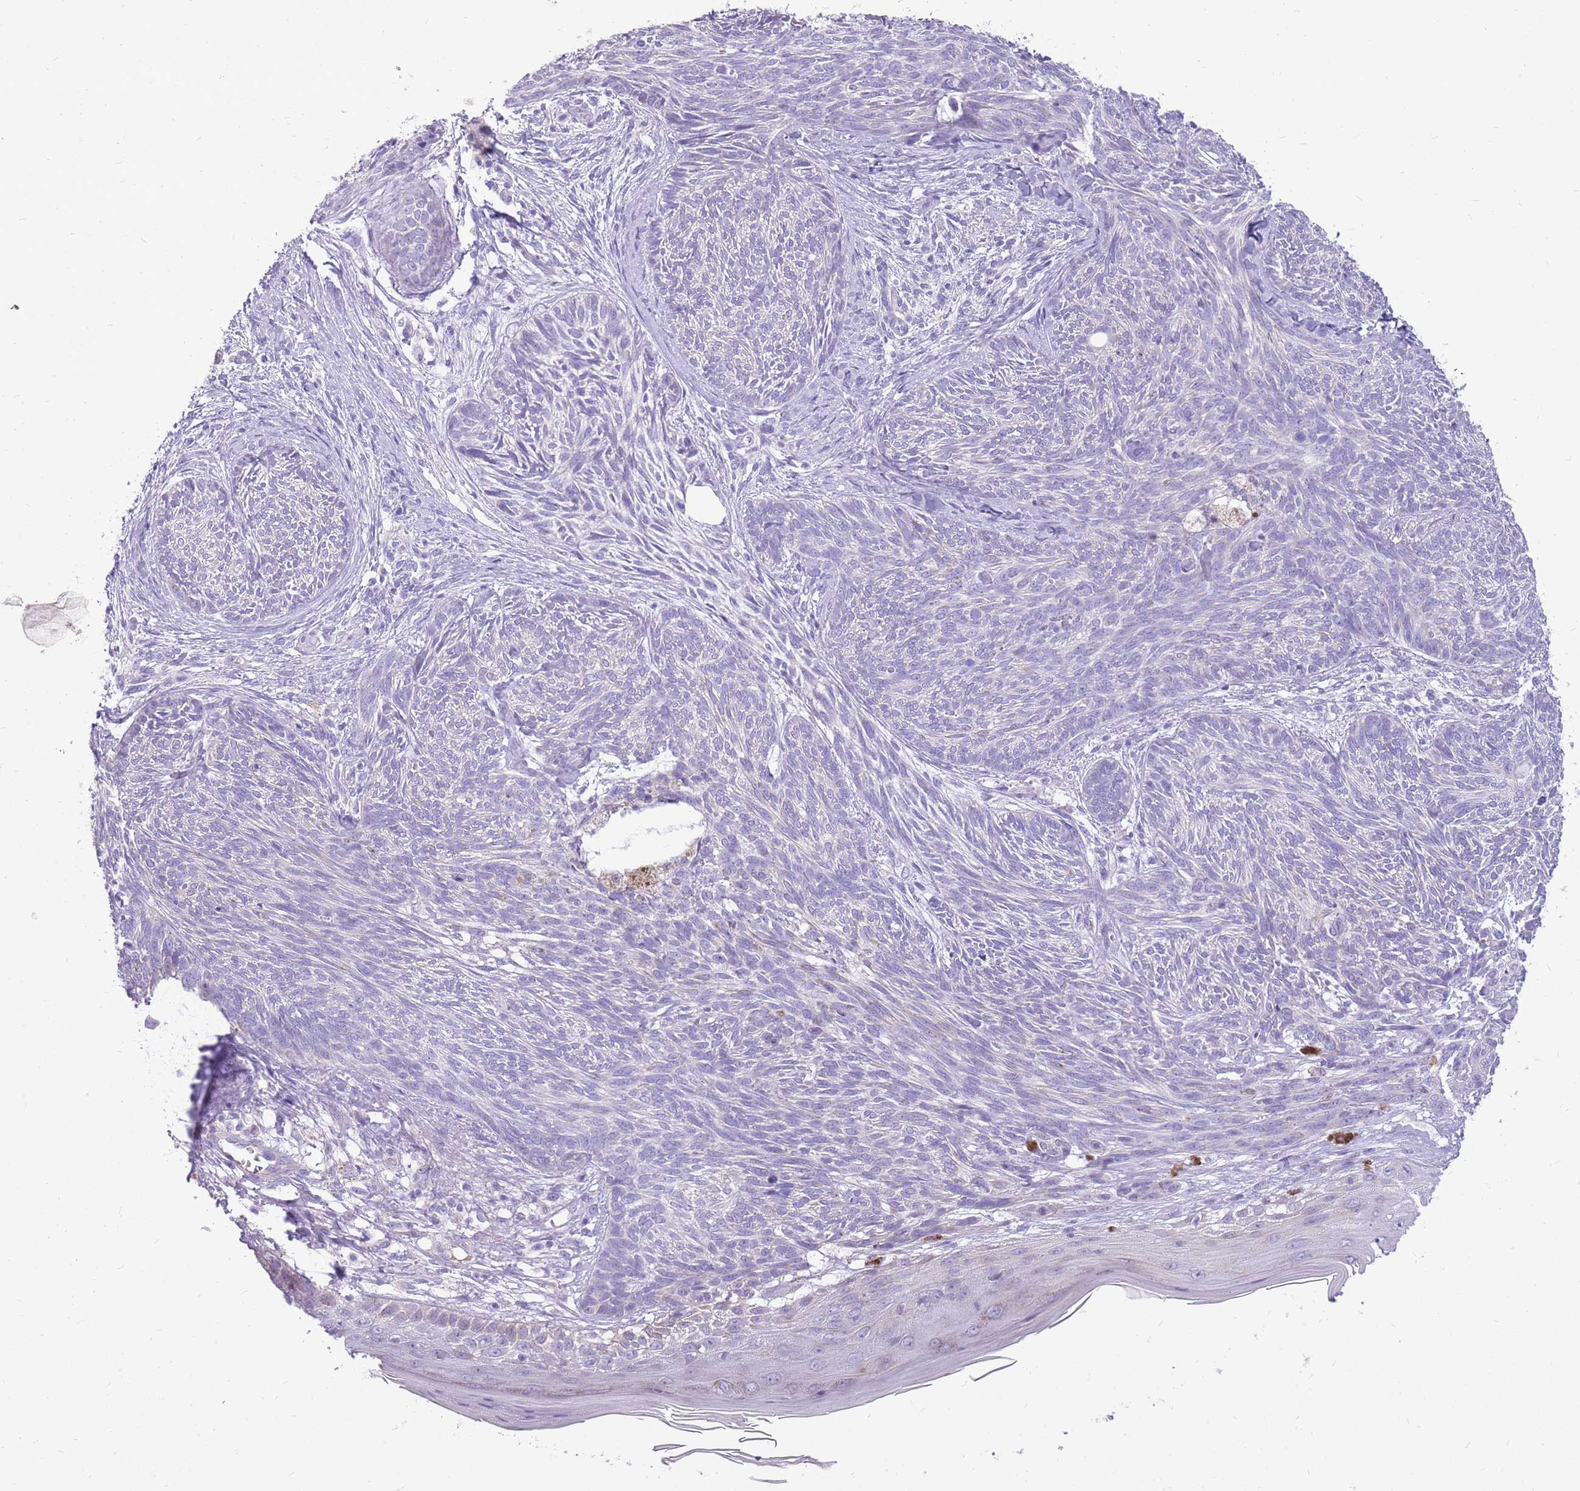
{"staining": {"intensity": "negative", "quantity": "none", "location": "none"}, "tissue": "skin cancer", "cell_type": "Tumor cells", "image_type": "cancer", "snomed": [{"axis": "morphology", "description": "Basal cell carcinoma"}, {"axis": "topography", "description": "Skin"}], "caption": "The image displays no staining of tumor cells in skin cancer.", "gene": "PCNX1", "patient": {"sex": "male", "age": 73}}